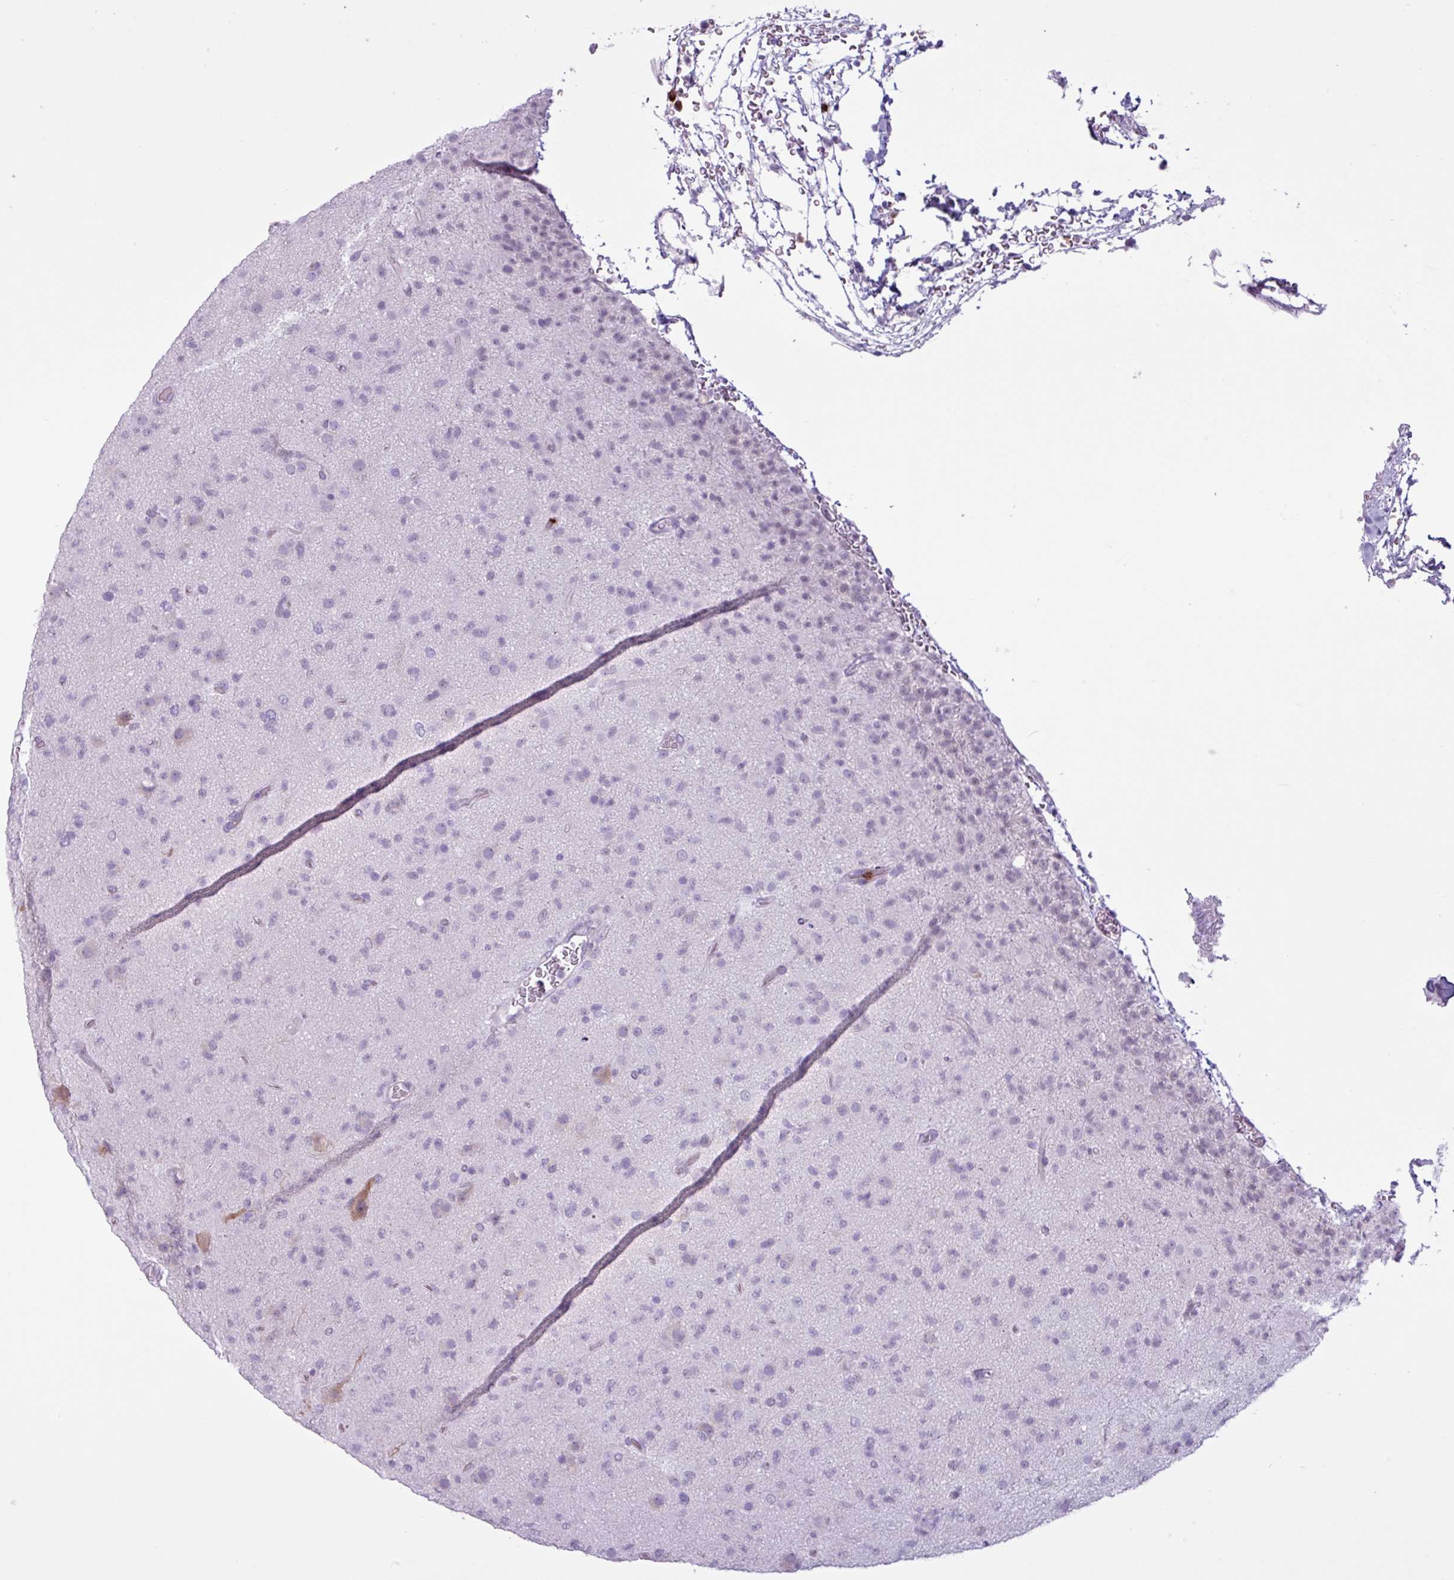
{"staining": {"intensity": "negative", "quantity": "none", "location": "none"}, "tissue": "glioma", "cell_type": "Tumor cells", "image_type": "cancer", "snomed": [{"axis": "morphology", "description": "Glioma, malignant, Low grade"}, {"axis": "topography", "description": "Brain"}], "caption": "An image of malignant glioma (low-grade) stained for a protein demonstrates no brown staining in tumor cells. Nuclei are stained in blue.", "gene": "TMEM178A", "patient": {"sex": "male", "age": 65}}